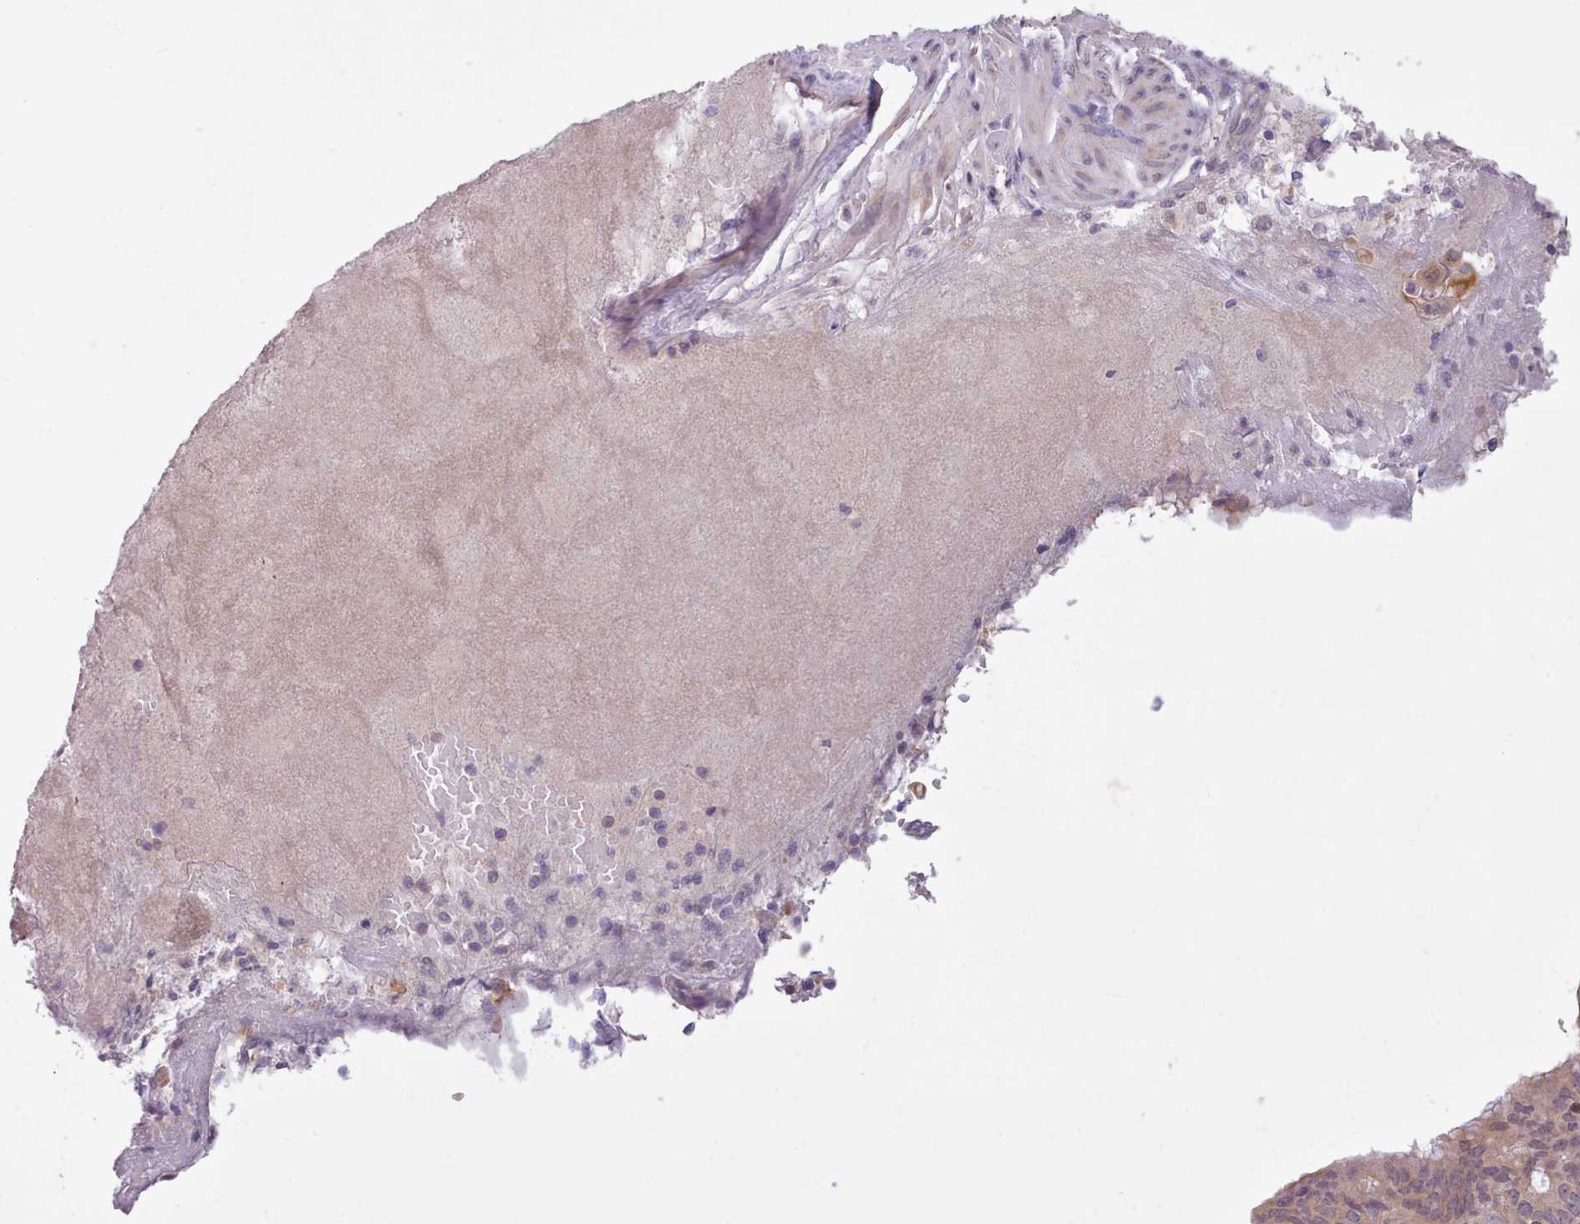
{"staining": {"intensity": "moderate", "quantity": "<25%", "location": "cytoplasmic/membranous"}, "tissue": "endometrial cancer", "cell_type": "Tumor cells", "image_type": "cancer", "snomed": [{"axis": "morphology", "description": "Adenocarcinoma, NOS"}, {"axis": "topography", "description": "Endometrium"}], "caption": "Immunohistochemical staining of human adenocarcinoma (endometrial) reveals moderate cytoplasmic/membranous protein expression in approximately <25% of tumor cells.", "gene": "NMRK1", "patient": {"sex": "female", "age": 49}}